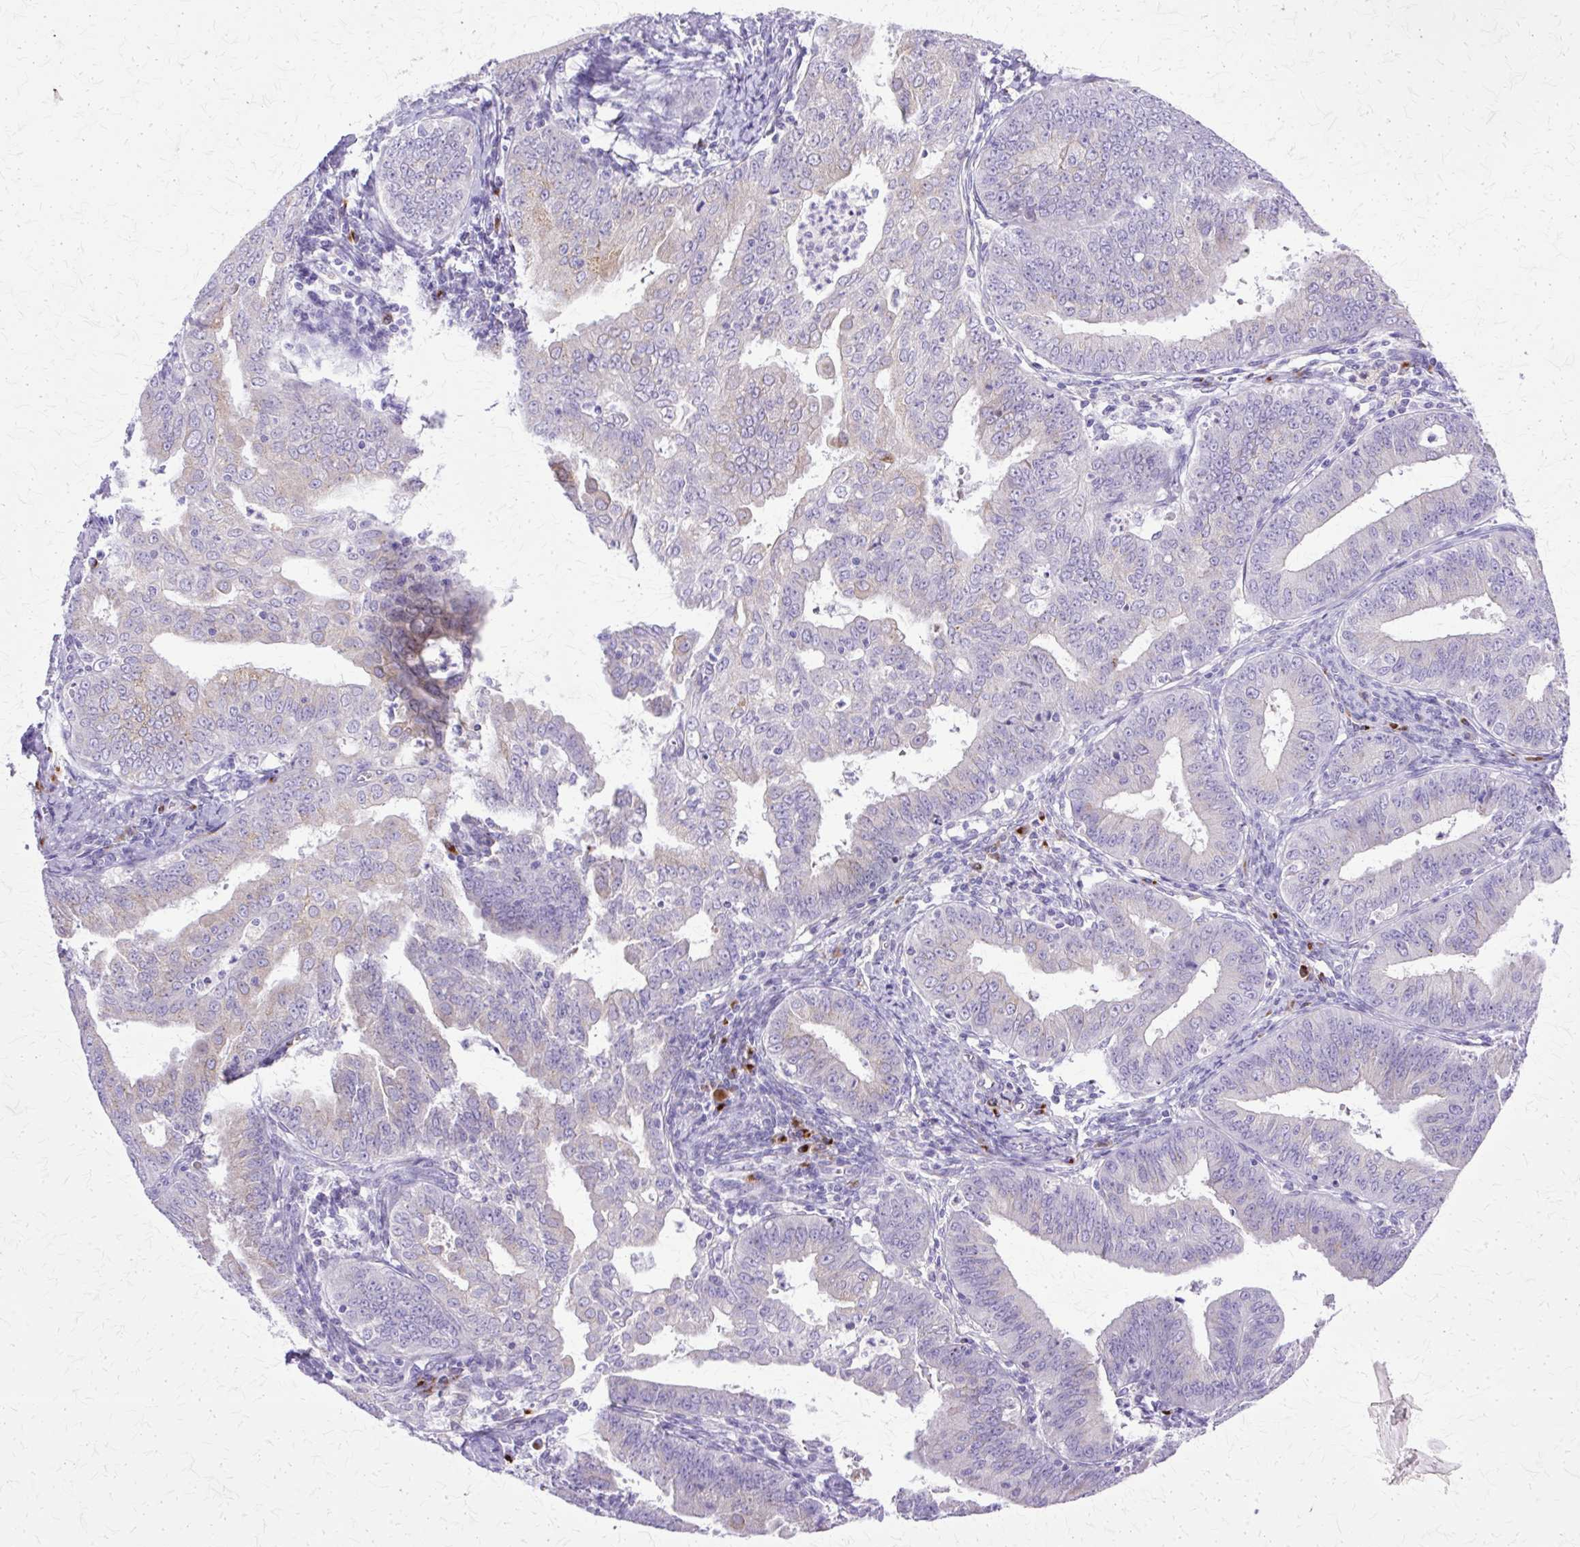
{"staining": {"intensity": "negative", "quantity": "none", "location": "none"}, "tissue": "endometrial cancer", "cell_type": "Tumor cells", "image_type": "cancer", "snomed": [{"axis": "morphology", "description": "Adenocarcinoma, NOS"}, {"axis": "topography", "description": "Endometrium"}], "caption": "Histopathology image shows no protein staining in tumor cells of endometrial cancer tissue. (Immunohistochemistry (ihc), brightfield microscopy, high magnification).", "gene": "TBC1D3G", "patient": {"sex": "female", "age": 73}}